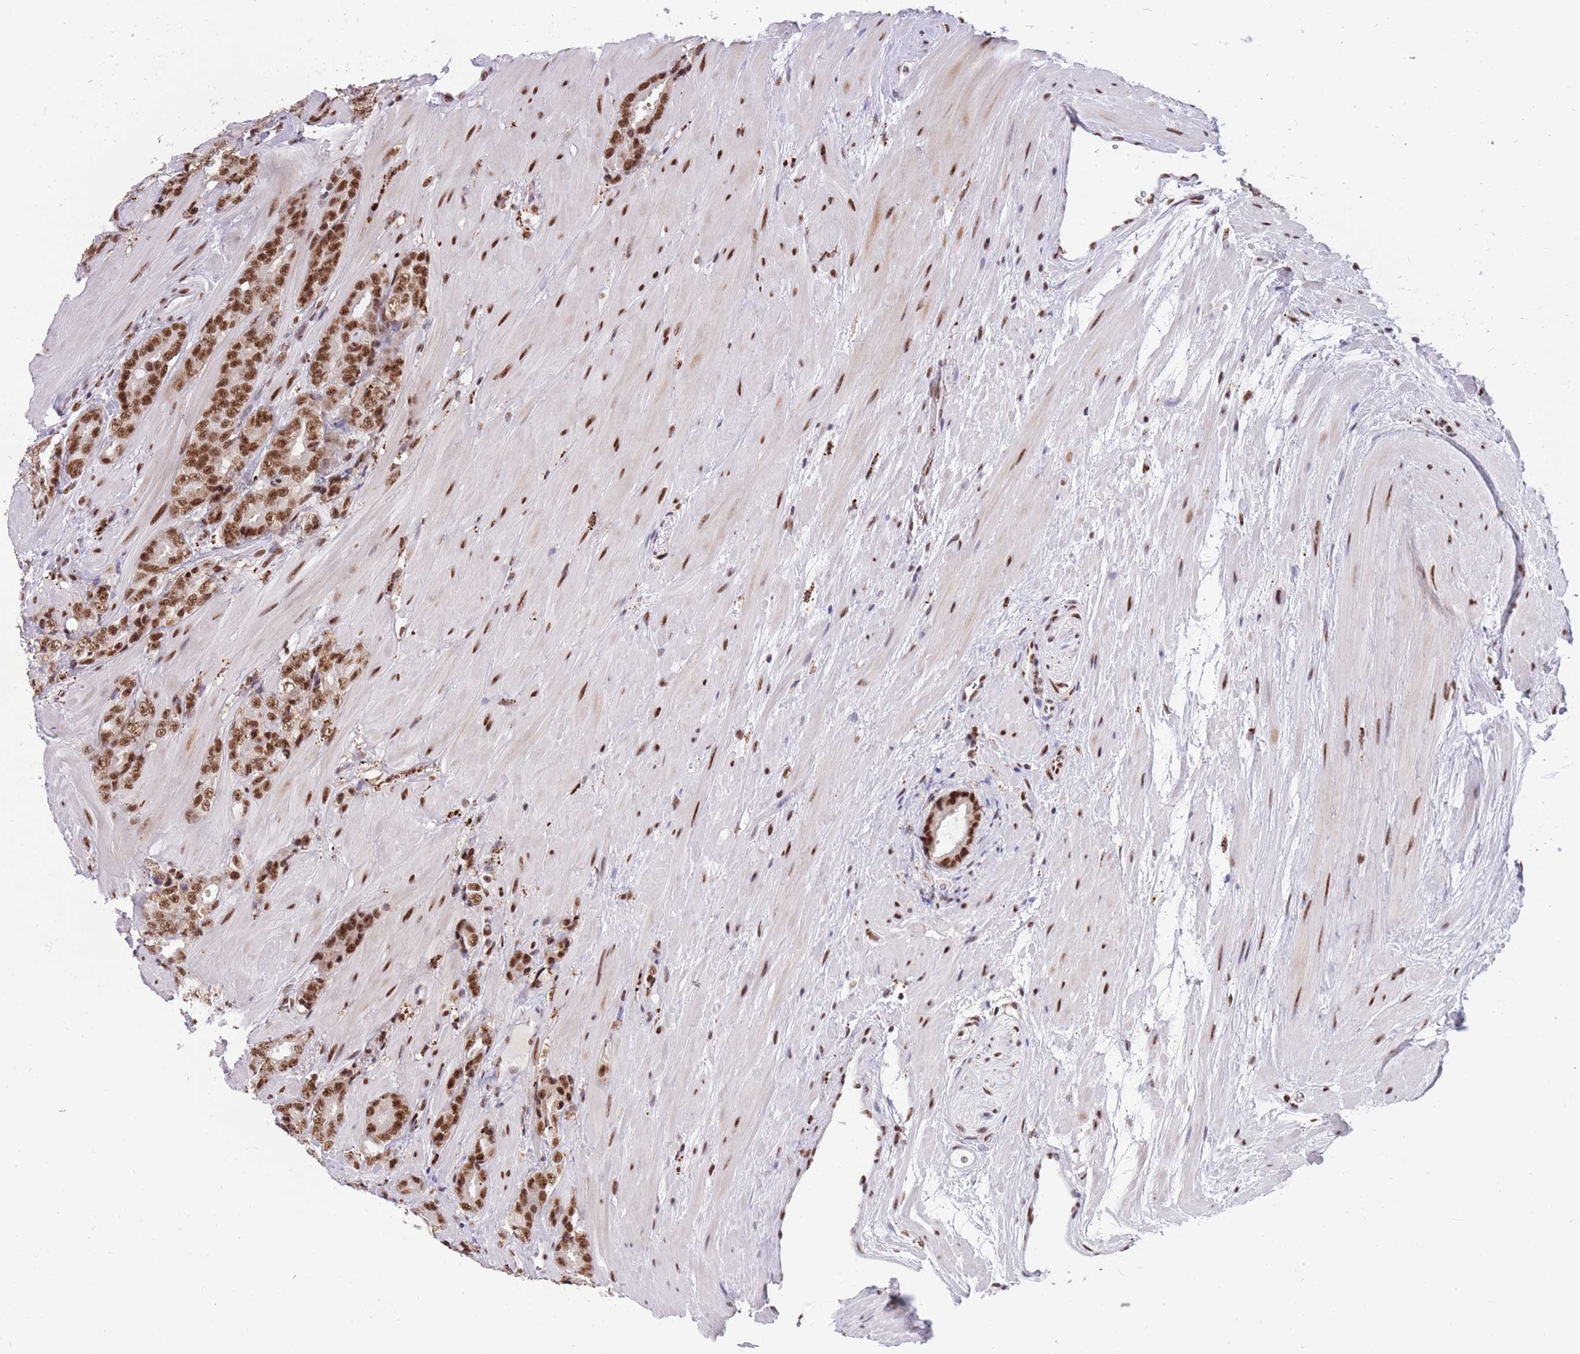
{"staining": {"intensity": "moderate", "quantity": ">75%", "location": "nuclear"}, "tissue": "prostate cancer", "cell_type": "Tumor cells", "image_type": "cancer", "snomed": [{"axis": "morphology", "description": "Adenocarcinoma, High grade"}, {"axis": "topography", "description": "Prostate"}], "caption": "Immunohistochemical staining of prostate high-grade adenocarcinoma shows medium levels of moderate nuclear protein expression in about >75% of tumor cells.", "gene": "PRPF19", "patient": {"sex": "male", "age": 62}}